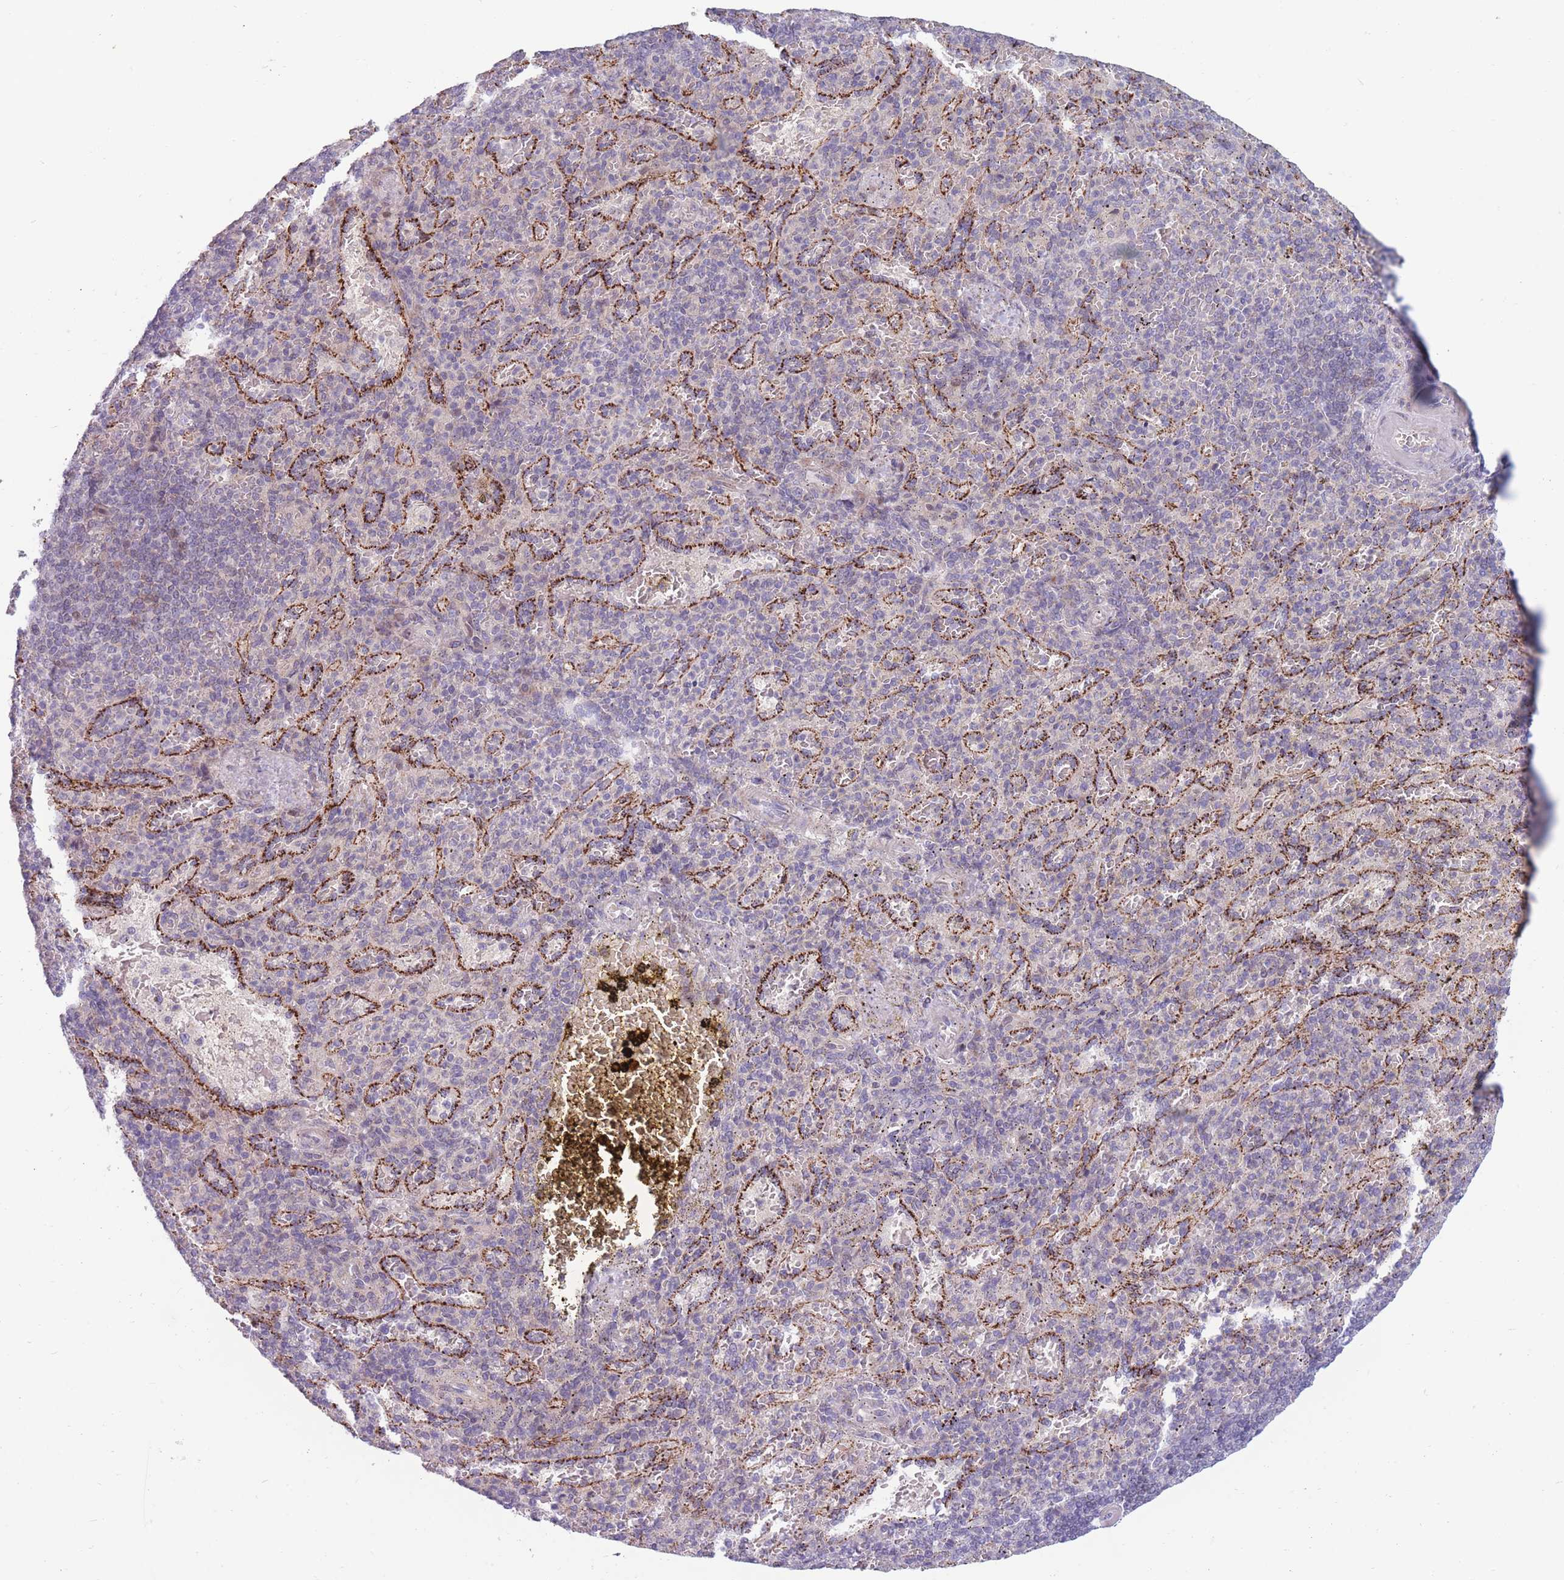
{"staining": {"intensity": "negative", "quantity": "none", "location": "none"}, "tissue": "spleen", "cell_type": "Cells in red pulp", "image_type": "normal", "snomed": [{"axis": "morphology", "description": "Normal tissue, NOS"}, {"axis": "topography", "description": "Spleen"}], "caption": "Cells in red pulp are negative for brown protein staining in unremarkable spleen. (DAB (3,3'-diaminobenzidine) immunohistochemistry (IHC), high magnification).", "gene": "PDE4A", "patient": {"sex": "female", "age": 74}}